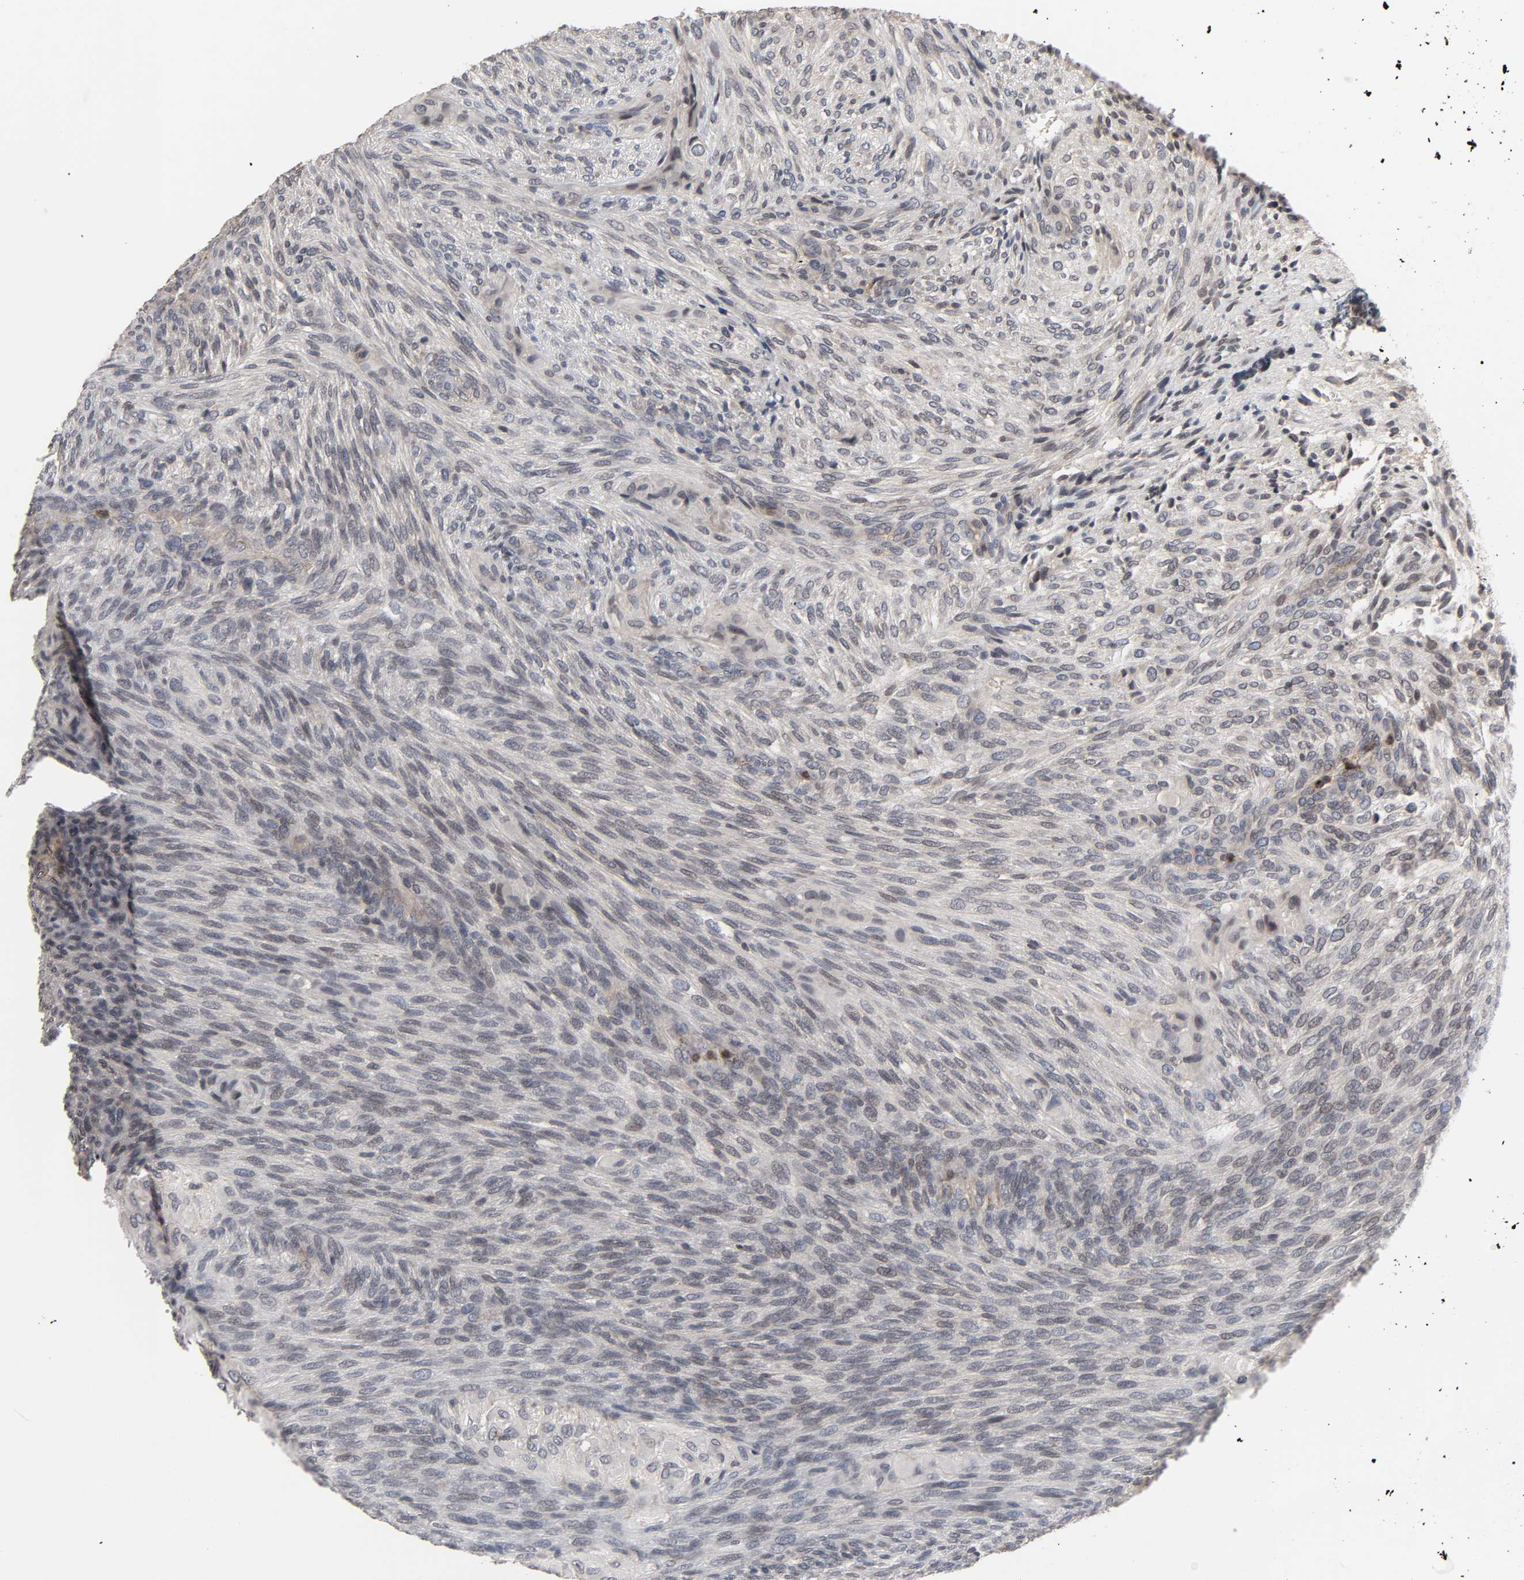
{"staining": {"intensity": "negative", "quantity": "none", "location": "none"}, "tissue": "glioma", "cell_type": "Tumor cells", "image_type": "cancer", "snomed": [{"axis": "morphology", "description": "Glioma, malignant, High grade"}, {"axis": "topography", "description": "Cerebral cortex"}], "caption": "Tumor cells show no significant expression in malignant glioma (high-grade).", "gene": "CCDC175", "patient": {"sex": "female", "age": 55}}